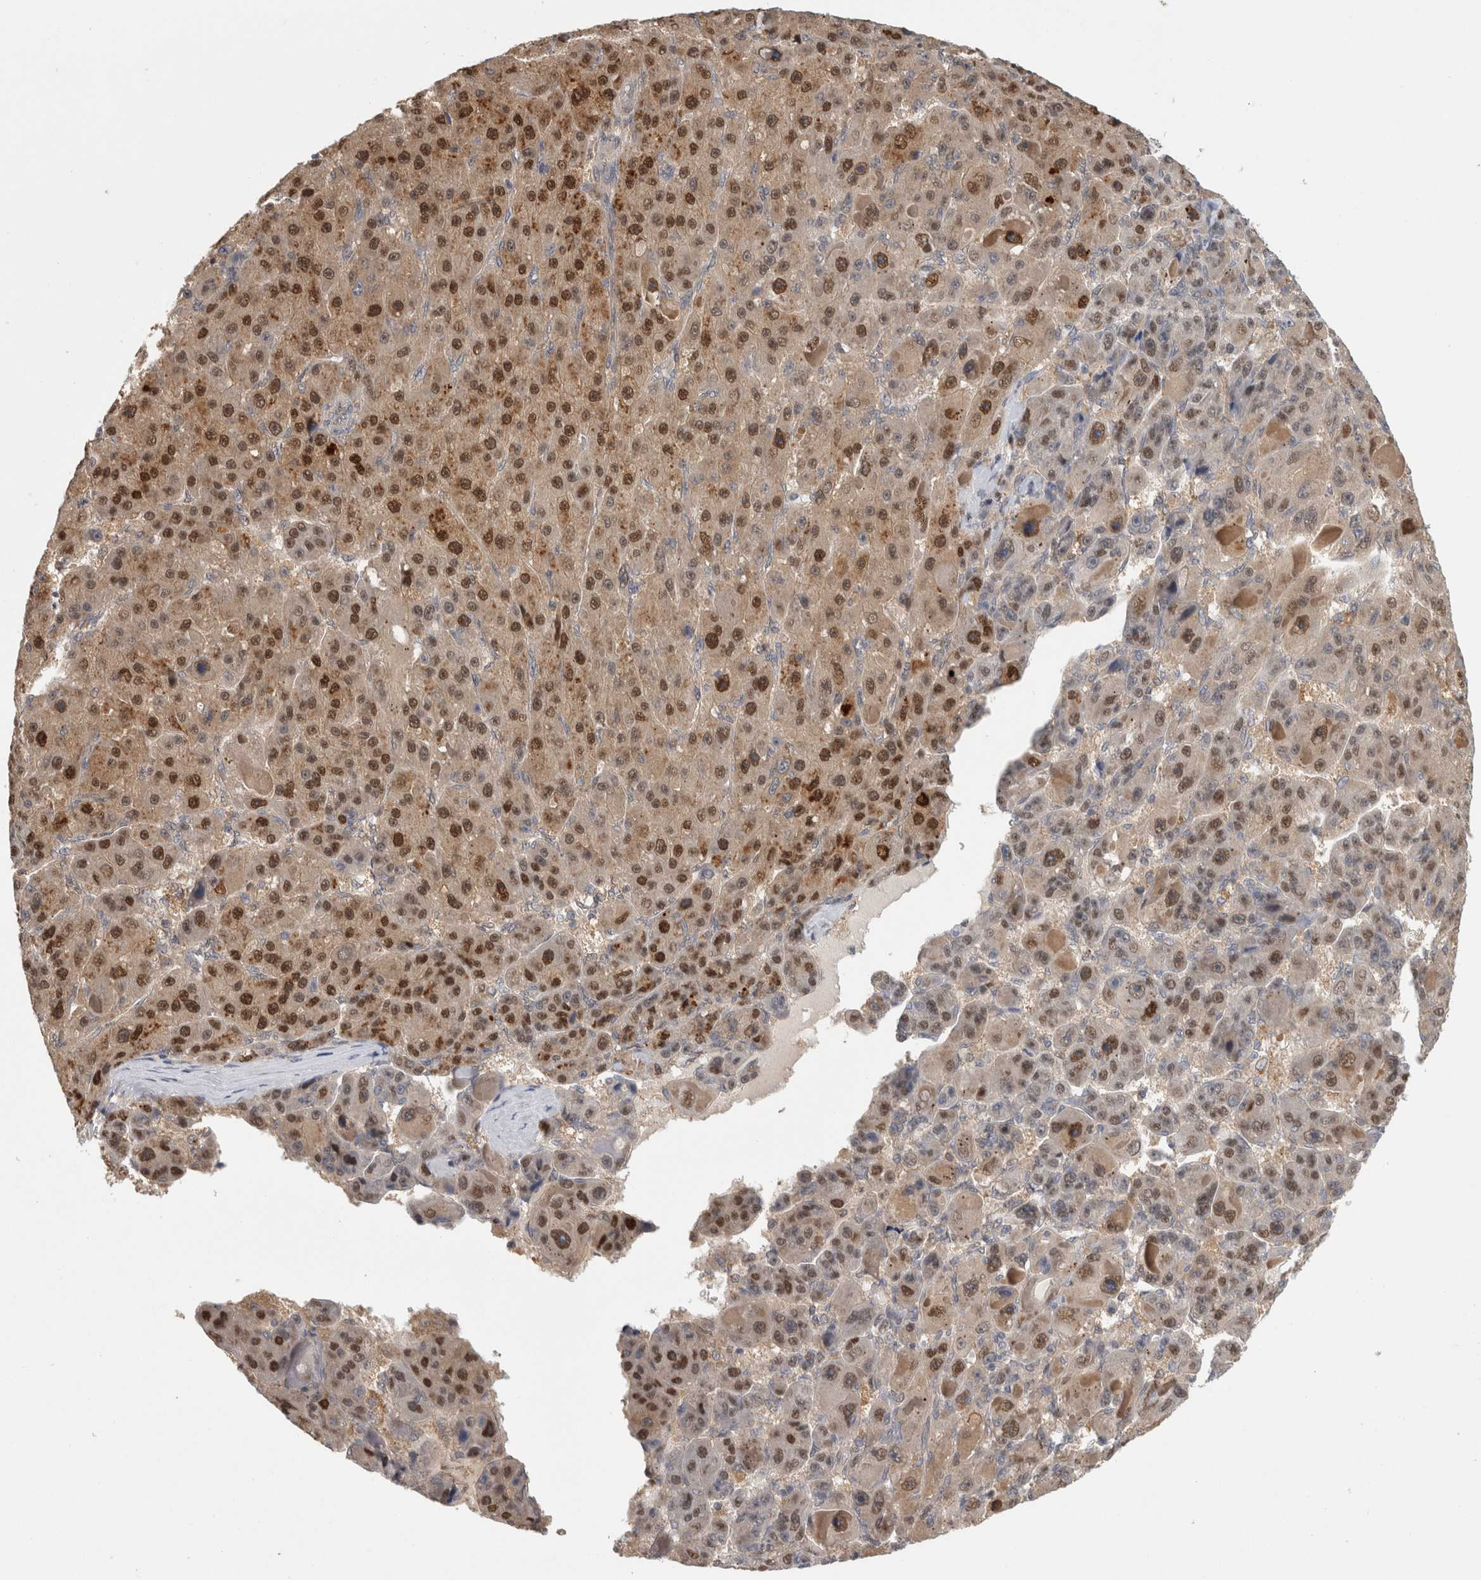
{"staining": {"intensity": "strong", "quantity": "25%-75%", "location": "cytoplasmic/membranous,nuclear"}, "tissue": "liver cancer", "cell_type": "Tumor cells", "image_type": "cancer", "snomed": [{"axis": "morphology", "description": "Carcinoma, Hepatocellular, NOS"}, {"axis": "topography", "description": "Liver"}], "caption": "Protein expression analysis of liver cancer demonstrates strong cytoplasmic/membranous and nuclear expression in about 25%-75% of tumor cells.", "gene": "PIGP", "patient": {"sex": "male", "age": 76}}